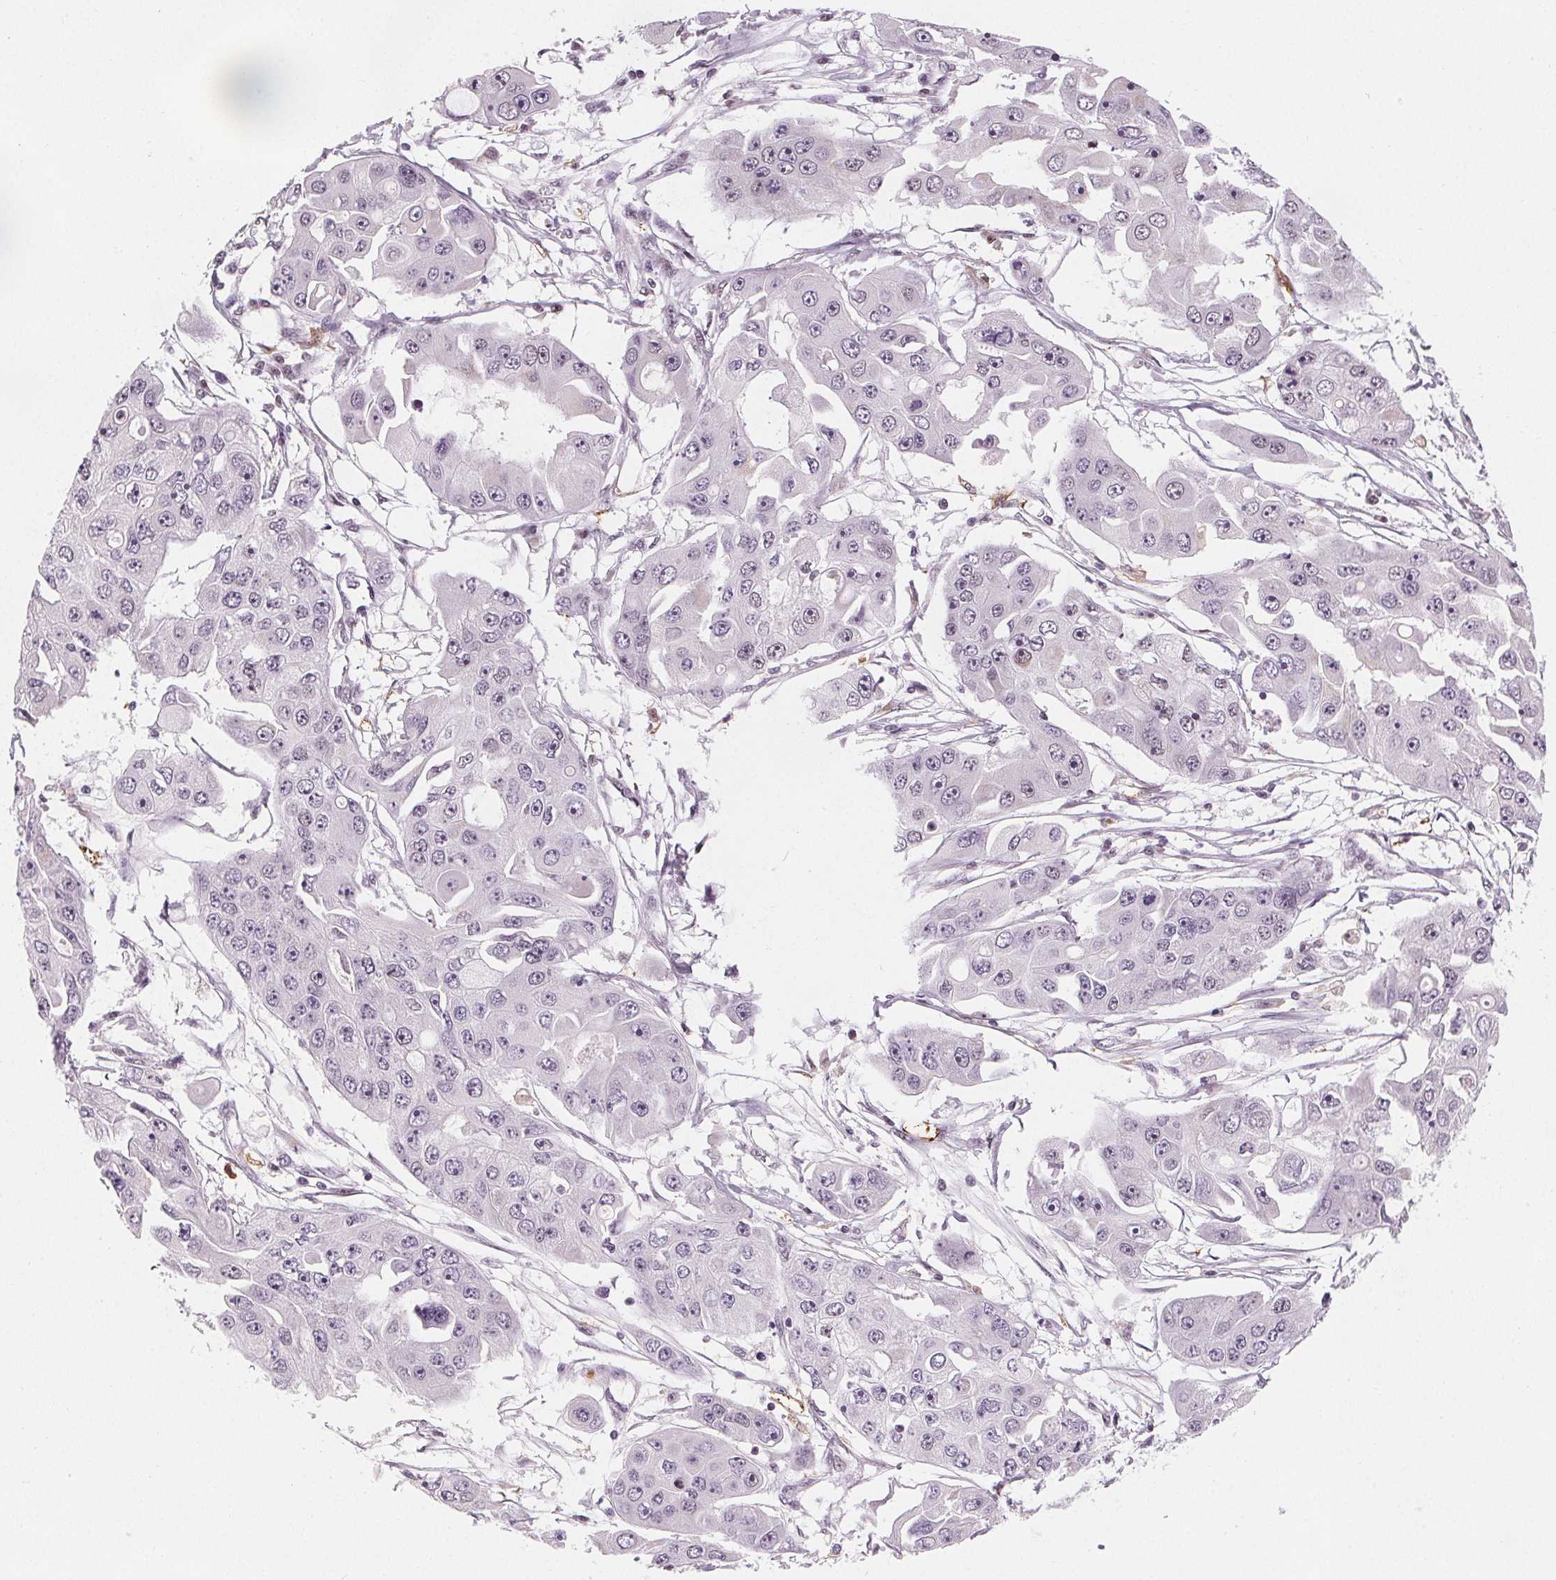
{"staining": {"intensity": "negative", "quantity": "none", "location": "none"}, "tissue": "ovarian cancer", "cell_type": "Tumor cells", "image_type": "cancer", "snomed": [{"axis": "morphology", "description": "Cystadenocarcinoma, serous, NOS"}, {"axis": "topography", "description": "Ovary"}], "caption": "Tumor cells are negative for brown protein staining in ovarian cancer.", "gene": "DPM2", "patient": {"sex": "female", "age": 56}}